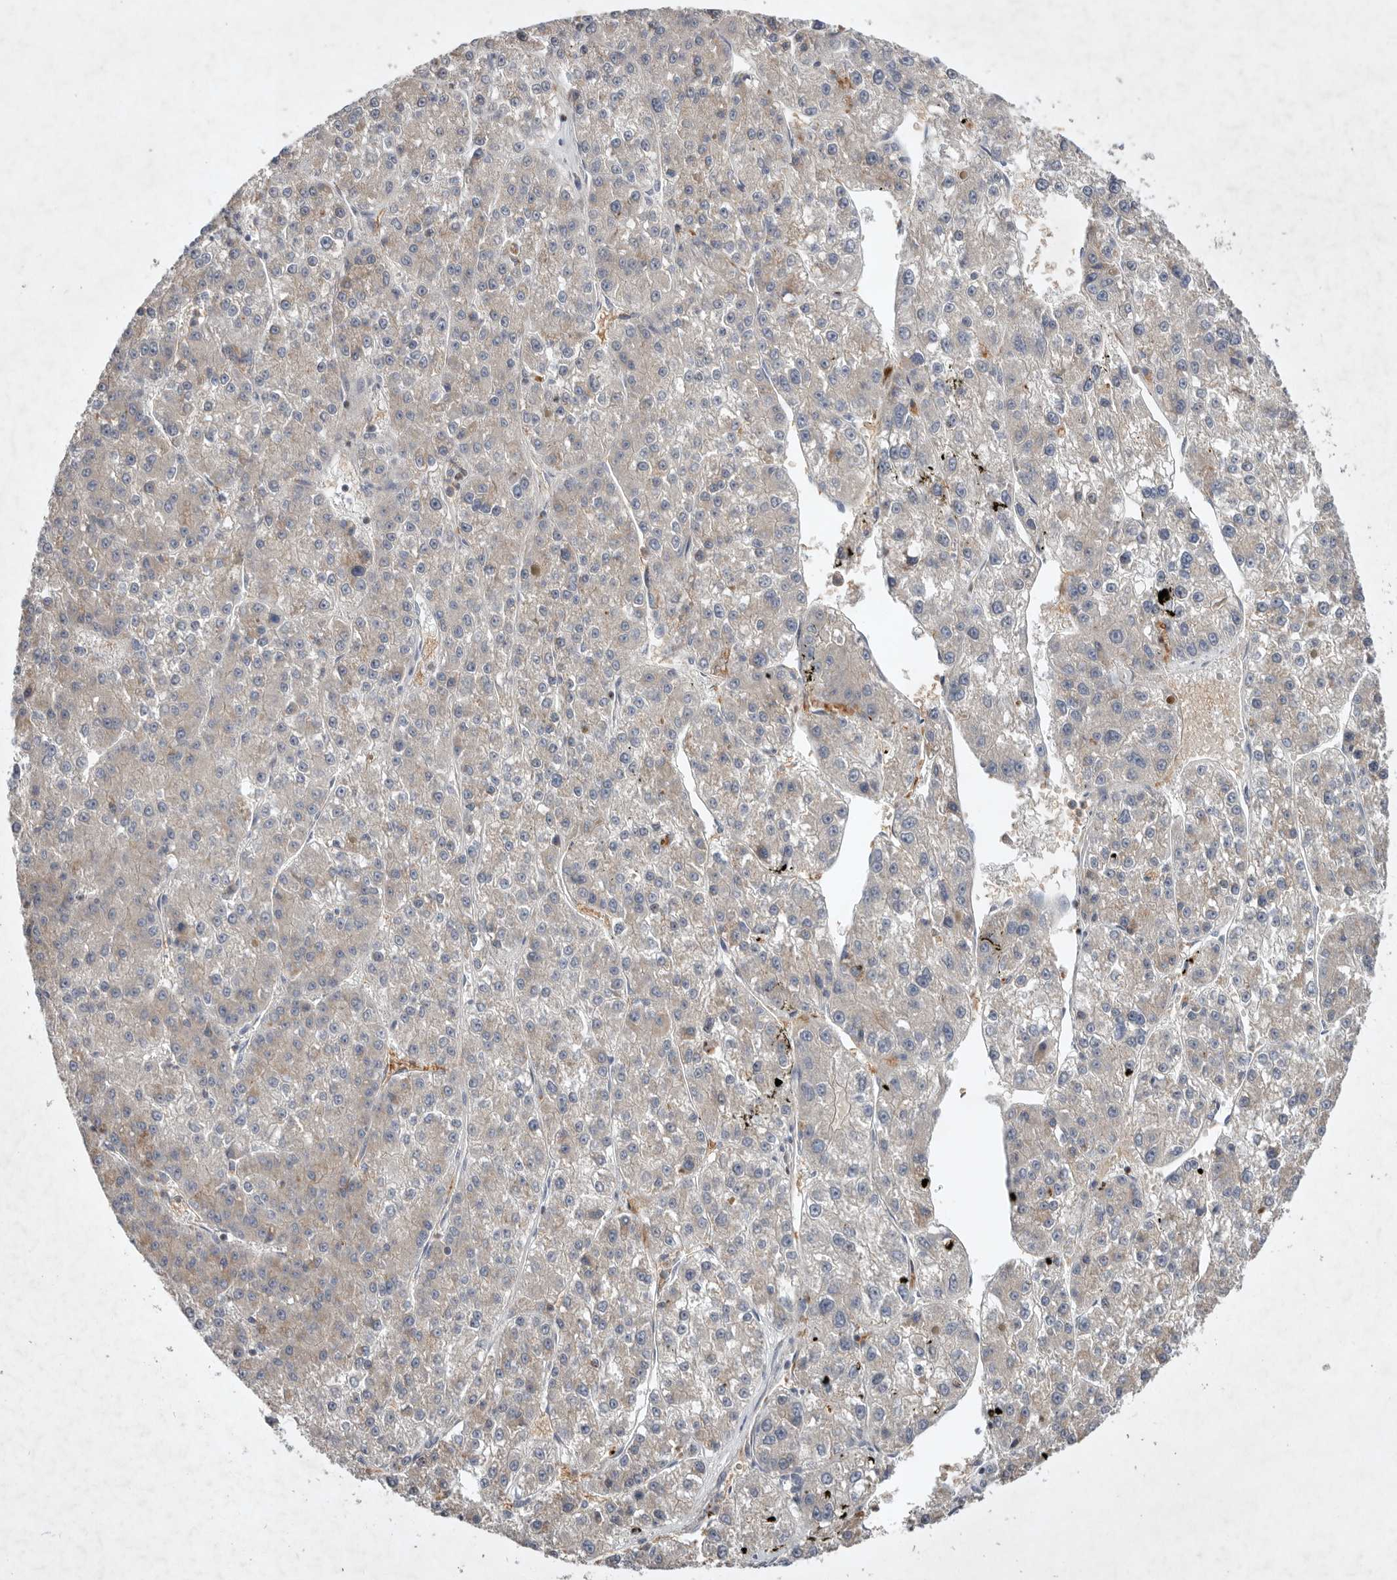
{"staining": {"intensity": "weak", "quantity": "<25%", "location": "cytoplasmic/membranous"}, "tissue": "liver cancer", "cell_type": "Tumor cells", "image_type": "cancer", "snomed": [{"axis": "morphology", "description": "Carcinoma, Hepatocellular, NOS"}, {"axis": "topography", "description": "Liver"}], "caption": "IHC histopathology image of neoplastic tissue: liver hepatocellular carcinoma stained with DAB displays no significant protein staining in tumor cells.", "gene": "TNFSF14", "patient": {"sex": "female", "age": 73}}